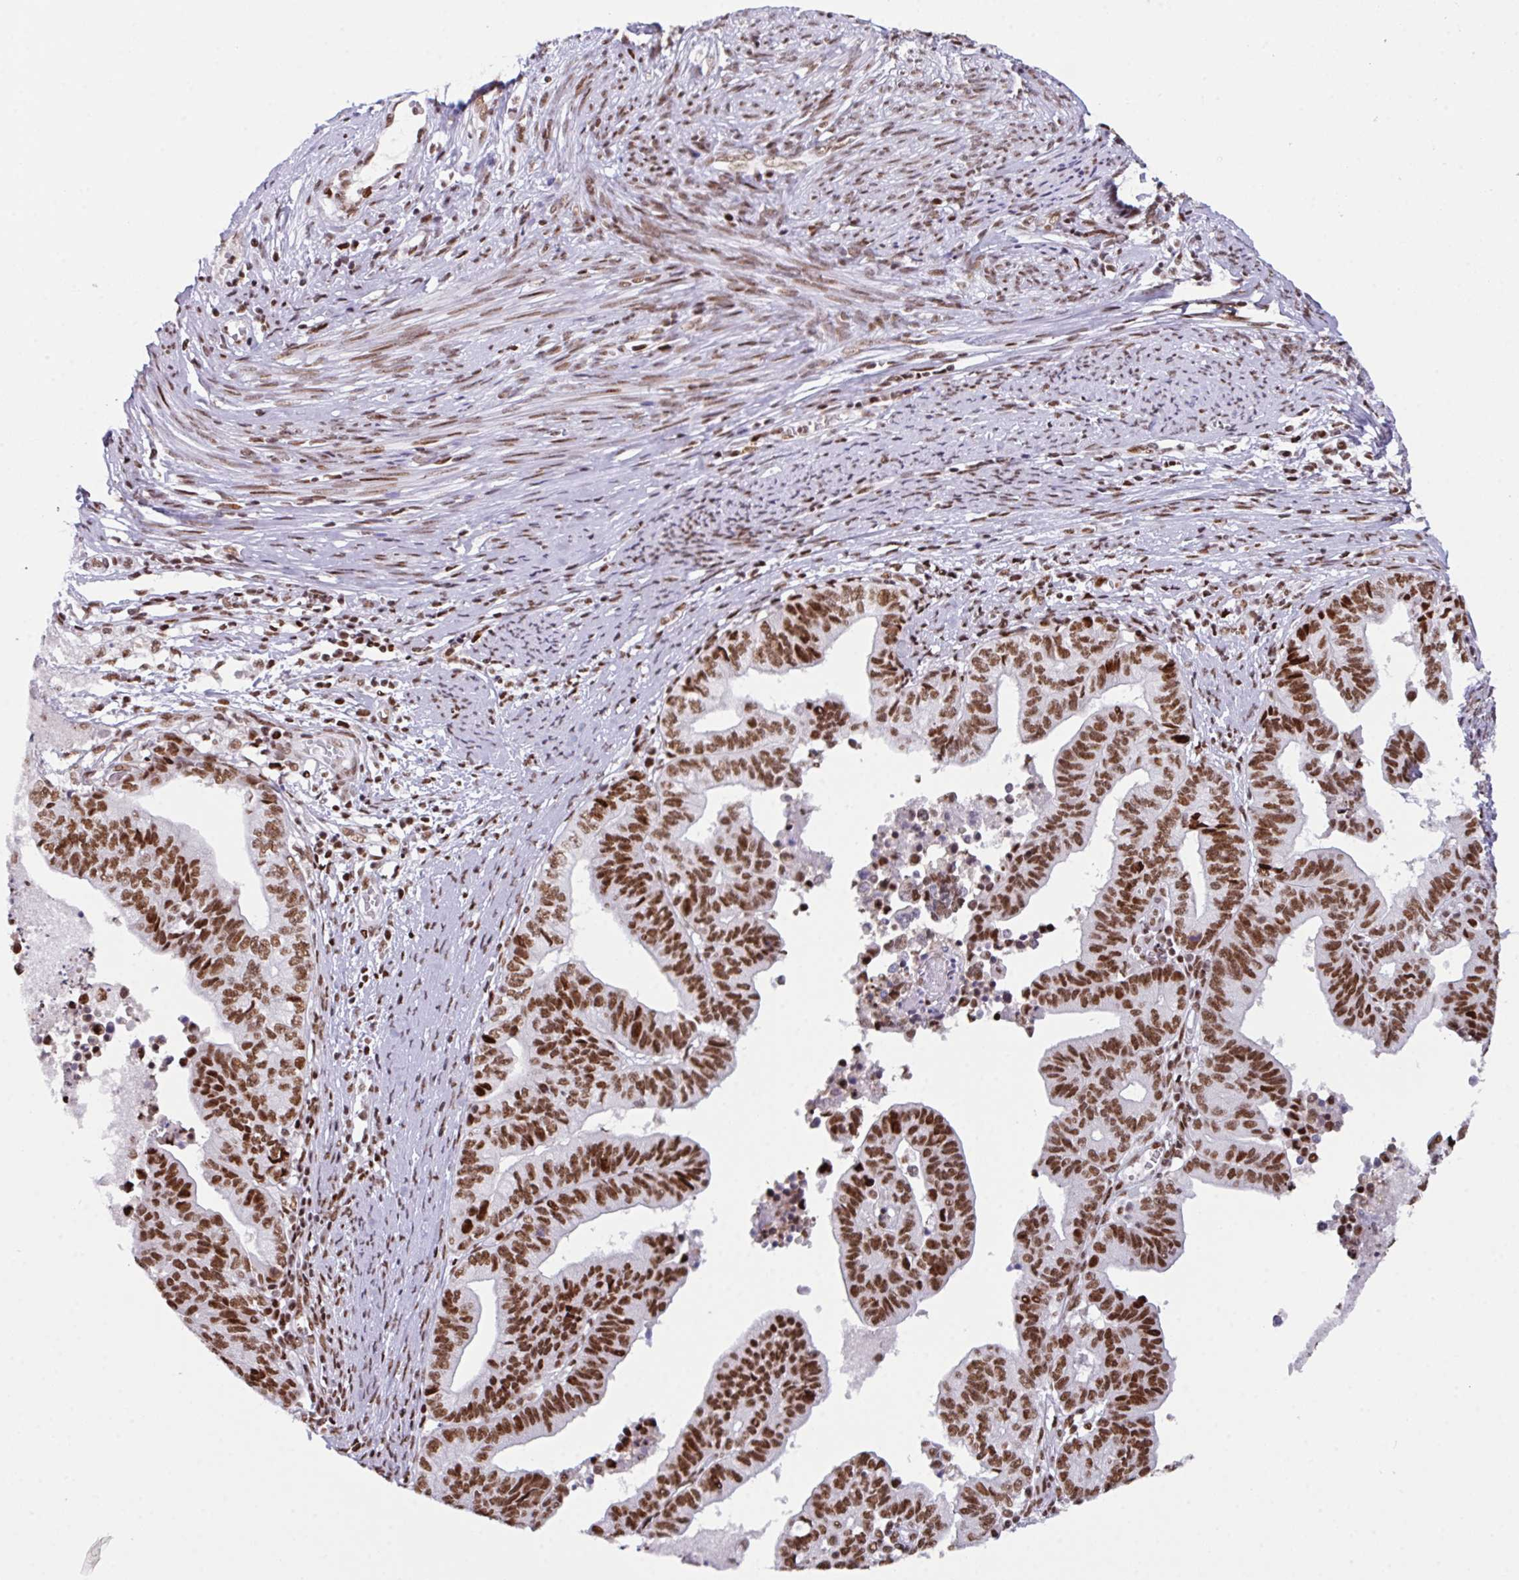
{"staining": {"intensity": "strong", "quantity": ">75%", "location": "nuclear"}, "tissue": "endometrial cancer", "cell_type": "Tumor cells", "image_type": "cancer", "snomed": [{"axis": "morphology", "description": "Adenocarcinoma, NOS"}, {"axis": "topography", "description": "Endometrium"}], "caption": "Immunohistochemistry (IHC) of endometrial cancer demonstrates high levels of strong nuclear positivity in approximately >75% of tumor cells.", "gene": "CLP1", "patient": {"sex": "female", "age": 65}}